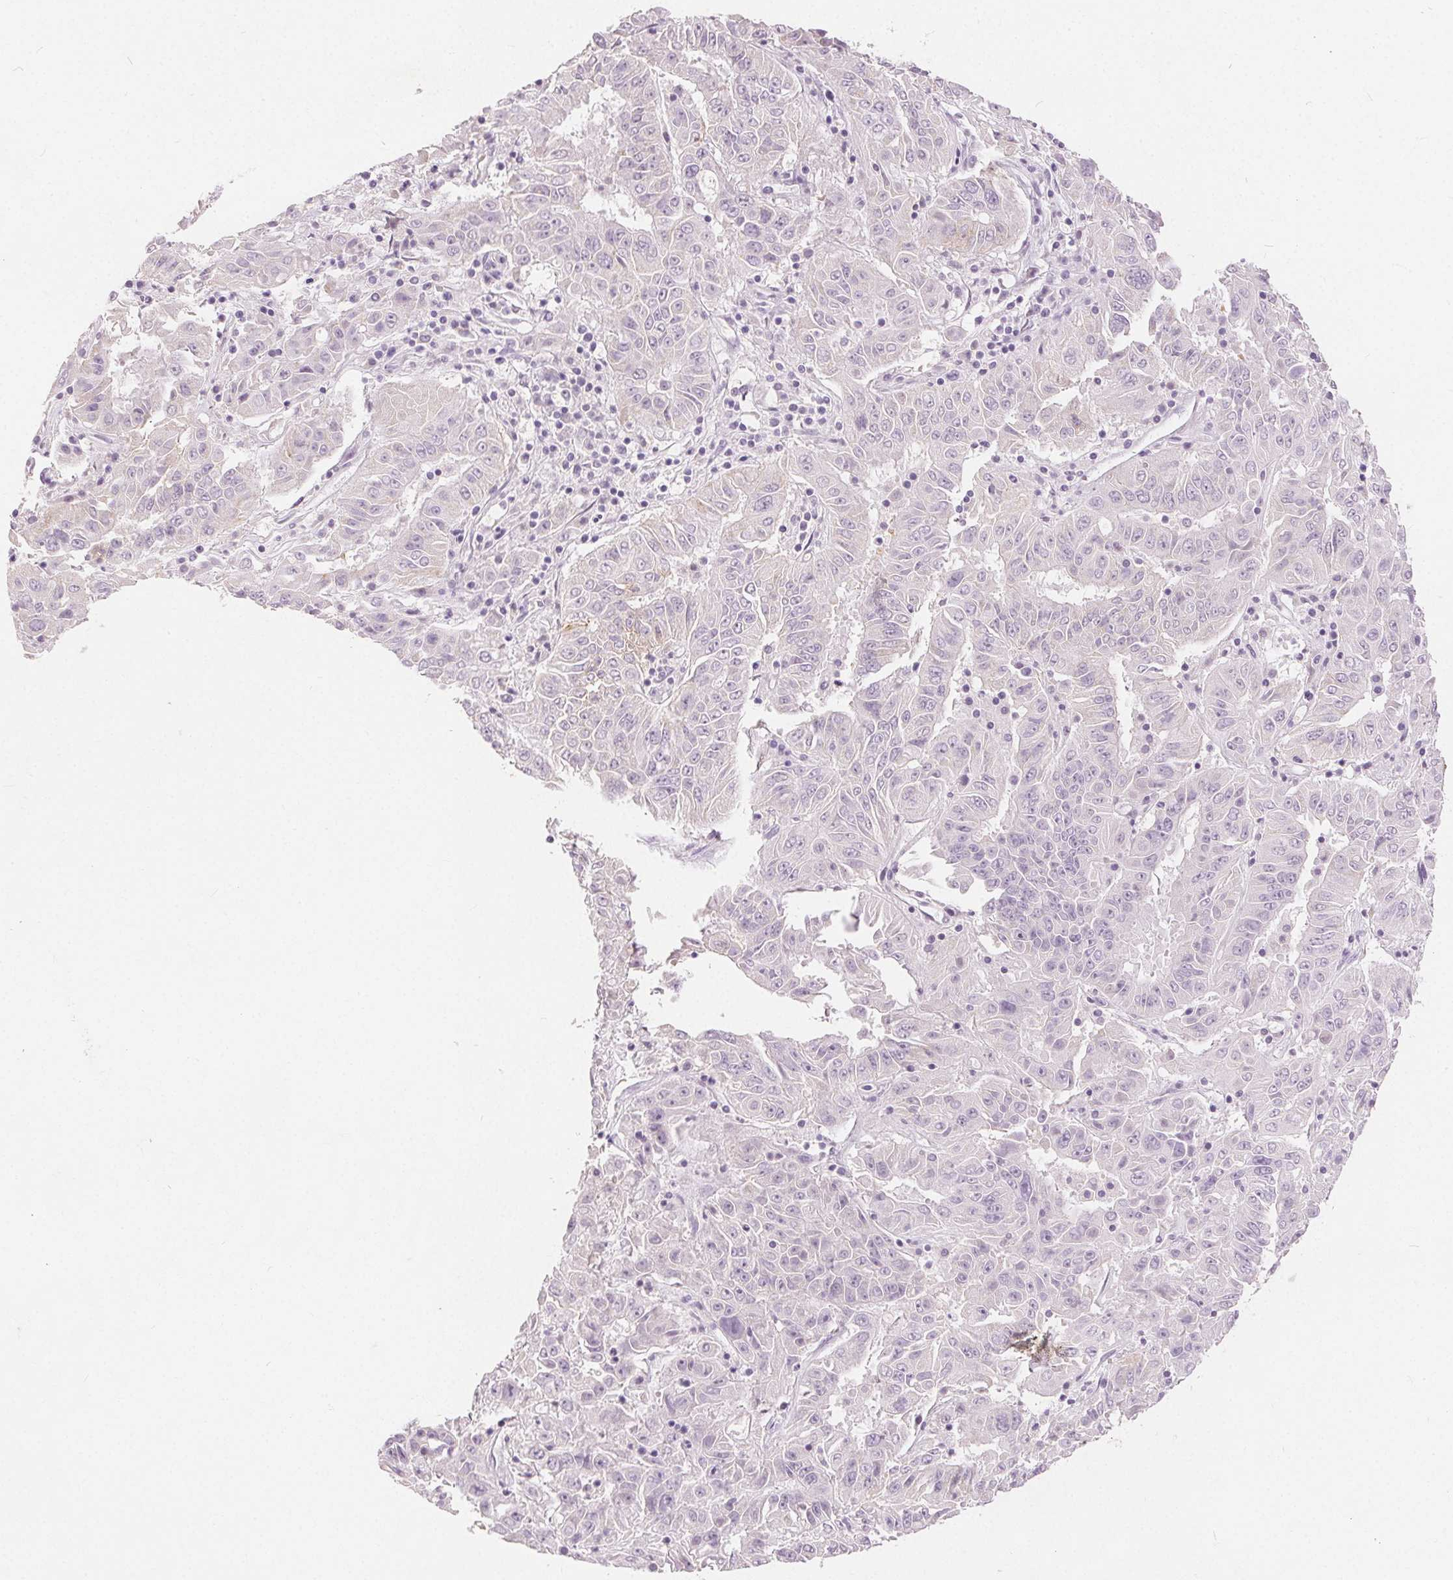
{"staining": {"intensity": "negative", "quantity": "none", "location": "none"}, "tissue": "pancreatic cancer", "cell_type": "Tumor cells", "image_type": "cancer", "snomed": [{"axis": "morphology", "description": "Adenocarcinoma, NOS"}, {"axis": "topography", "description": "Pancreas"}], "caption": "IHC micrograph of adenocarcinoma (pancreatic) stained for a protein (brown), which reveals no staining in tumor cells. (Stains: DAB immunohistochemistry (IHC) with hematoxylin counter stain, Microscopy: brightfield microscopy at high magnification).", "gene": "CA12", "patient": {"sex": "male", "age": 63}}